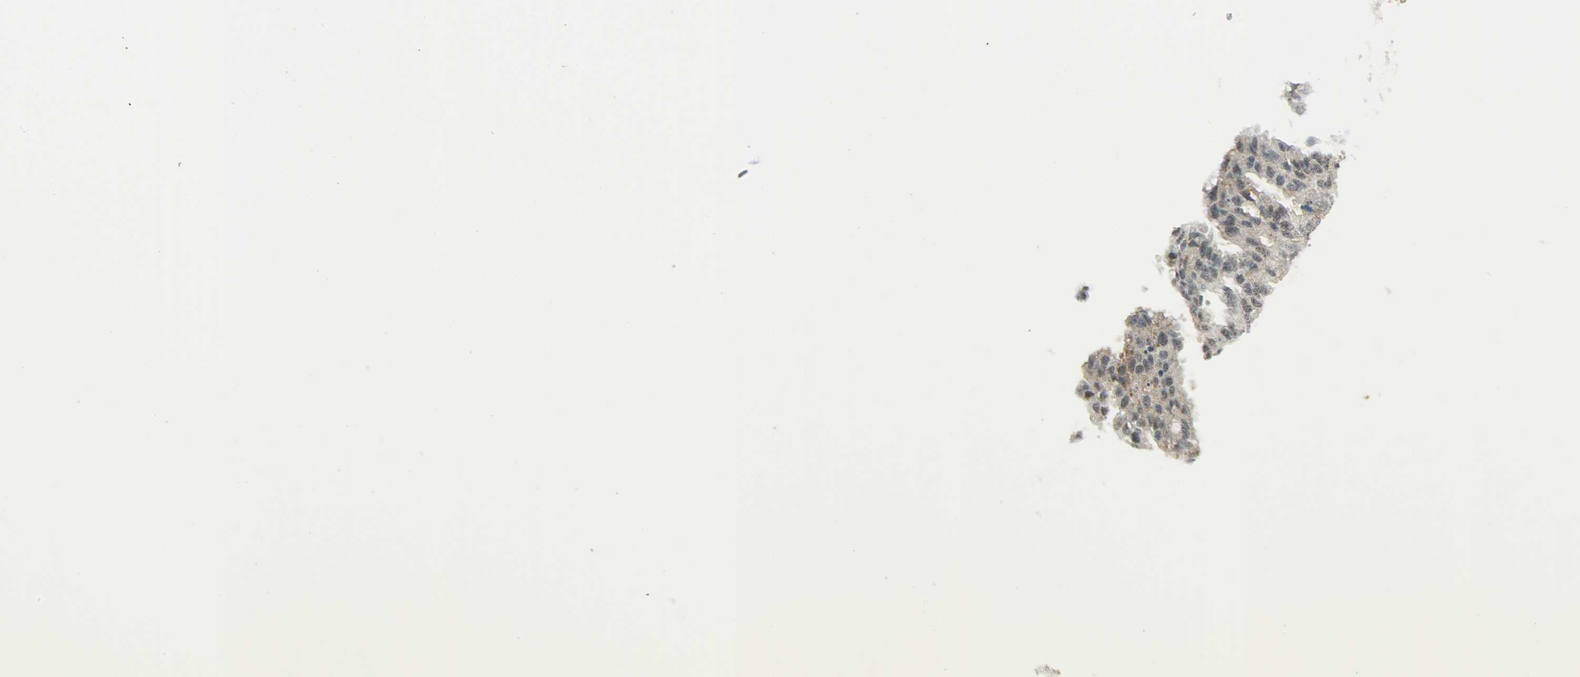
{"staining": {"intensity": "moderate", "quantity": ">75%", "location": "cytoplasmic/membranous,nuclear"}, "tissue": "ovarian cancer", "cell_type": "Tumor cells", "image_type": "cancer", "snomed": [{"axis": "morphology", "description": "Cystadenocarcinoma, serous, NOS"}, {"axis": "topography", "description": "Ovary"}], "caption": "Moderate cytoplasmic/membranous and nuclear expression for a protein is present in approximately >75% of tumor cells of ovarian serous cystadenocarcinoma using IHC.", "gene": "IL15", "patient": {"sex": "female", "age": 58}}